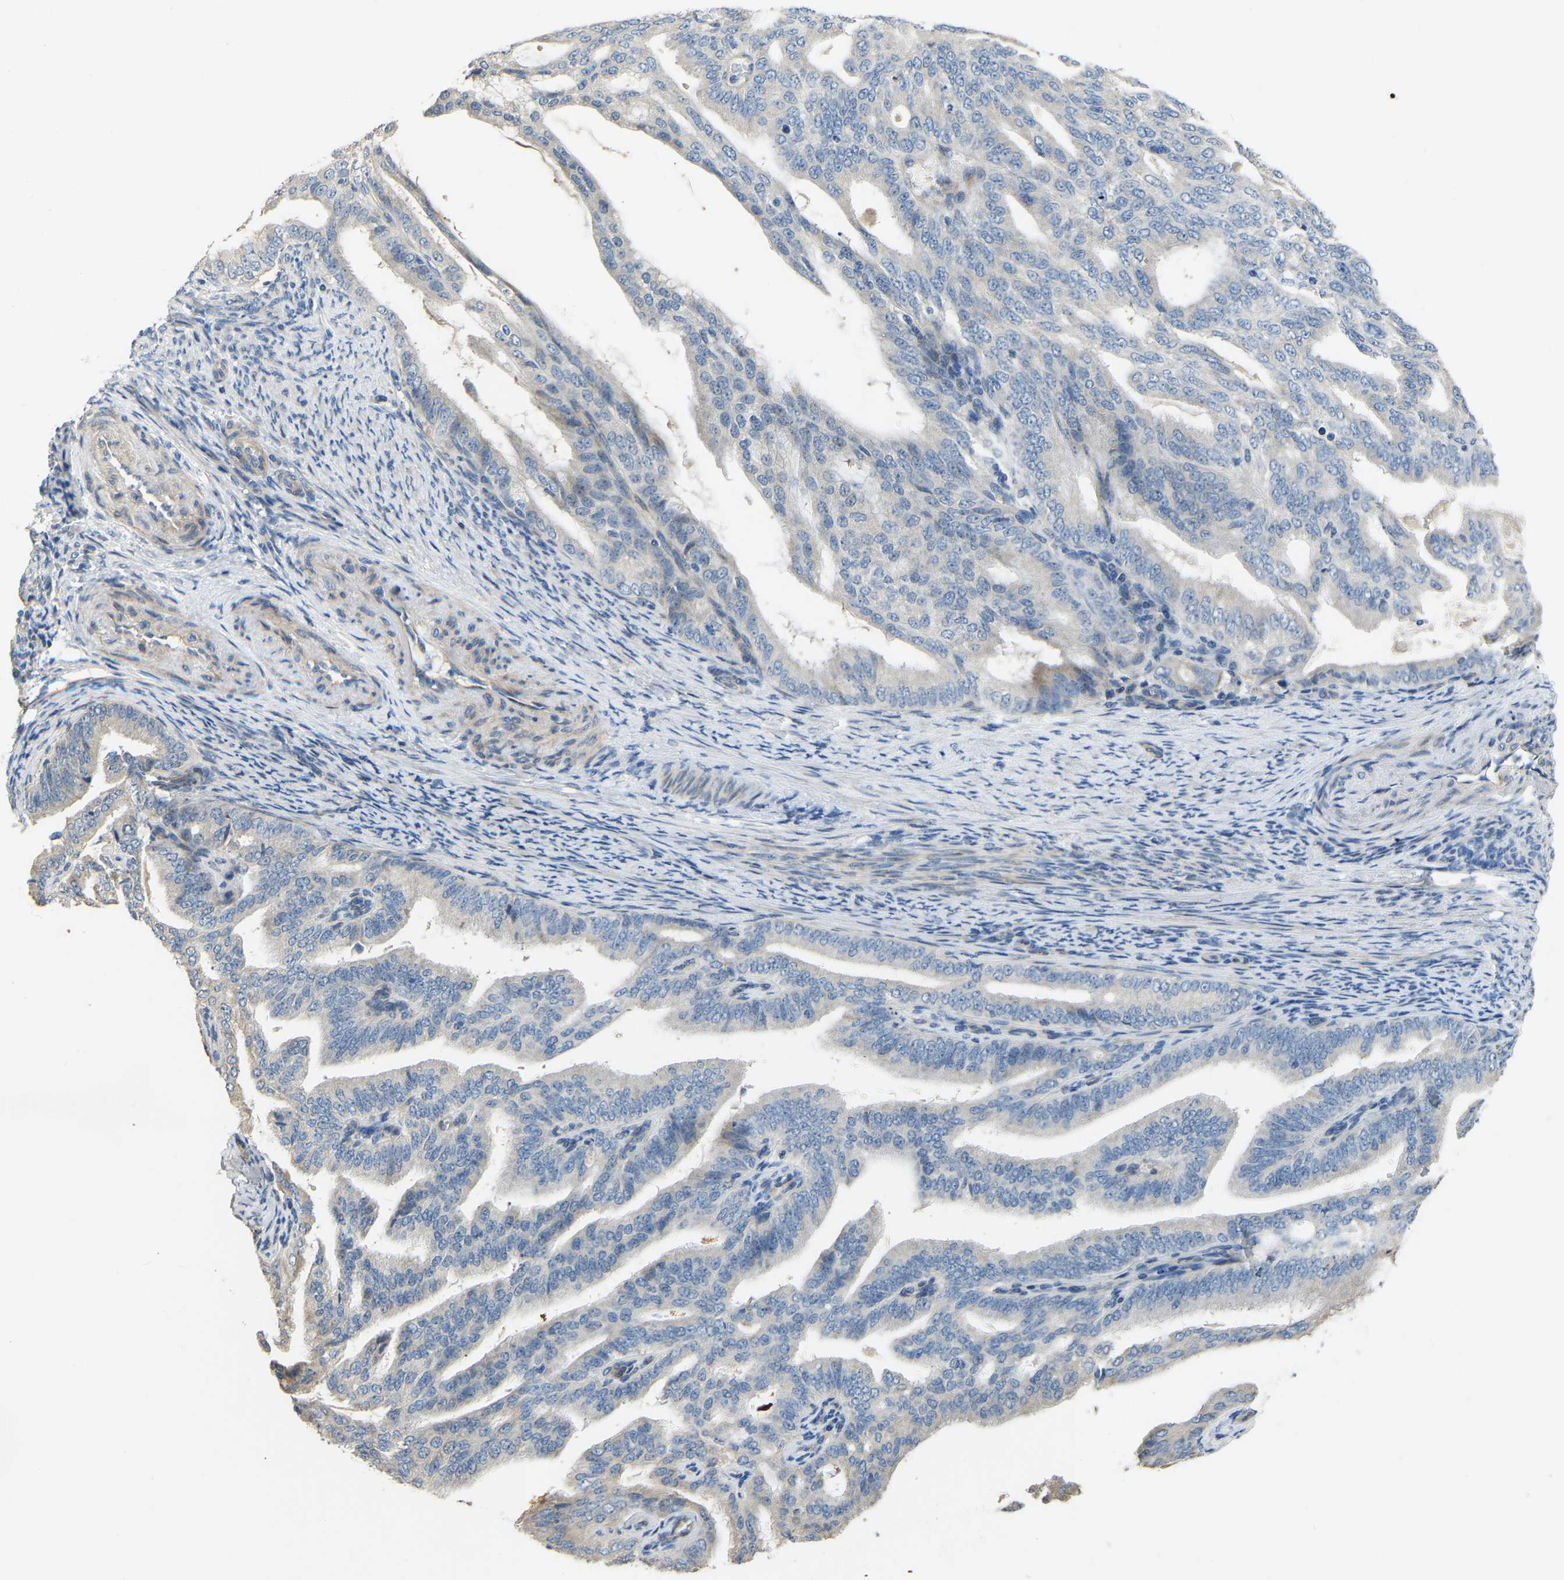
{"staining": {"intensity": "negative", "quantity": "none", "location": "none"}, "tissue": "endometrial cancer", "cell_type": "Tumor cells", "image_type": "cancer", "snomed": [{"axis": "morphology", "description": "Adenocarcinoma, NOS"}, {"axis": "topography", "description": "Endometrium"}], "caption": "This is an immunohistochemistry histopathology image of human endometrial adenocarcinoma. There is no staining in tumor cells.", "gene": "HIGD2B", "patient": {"sex": "female", "age": 58}}